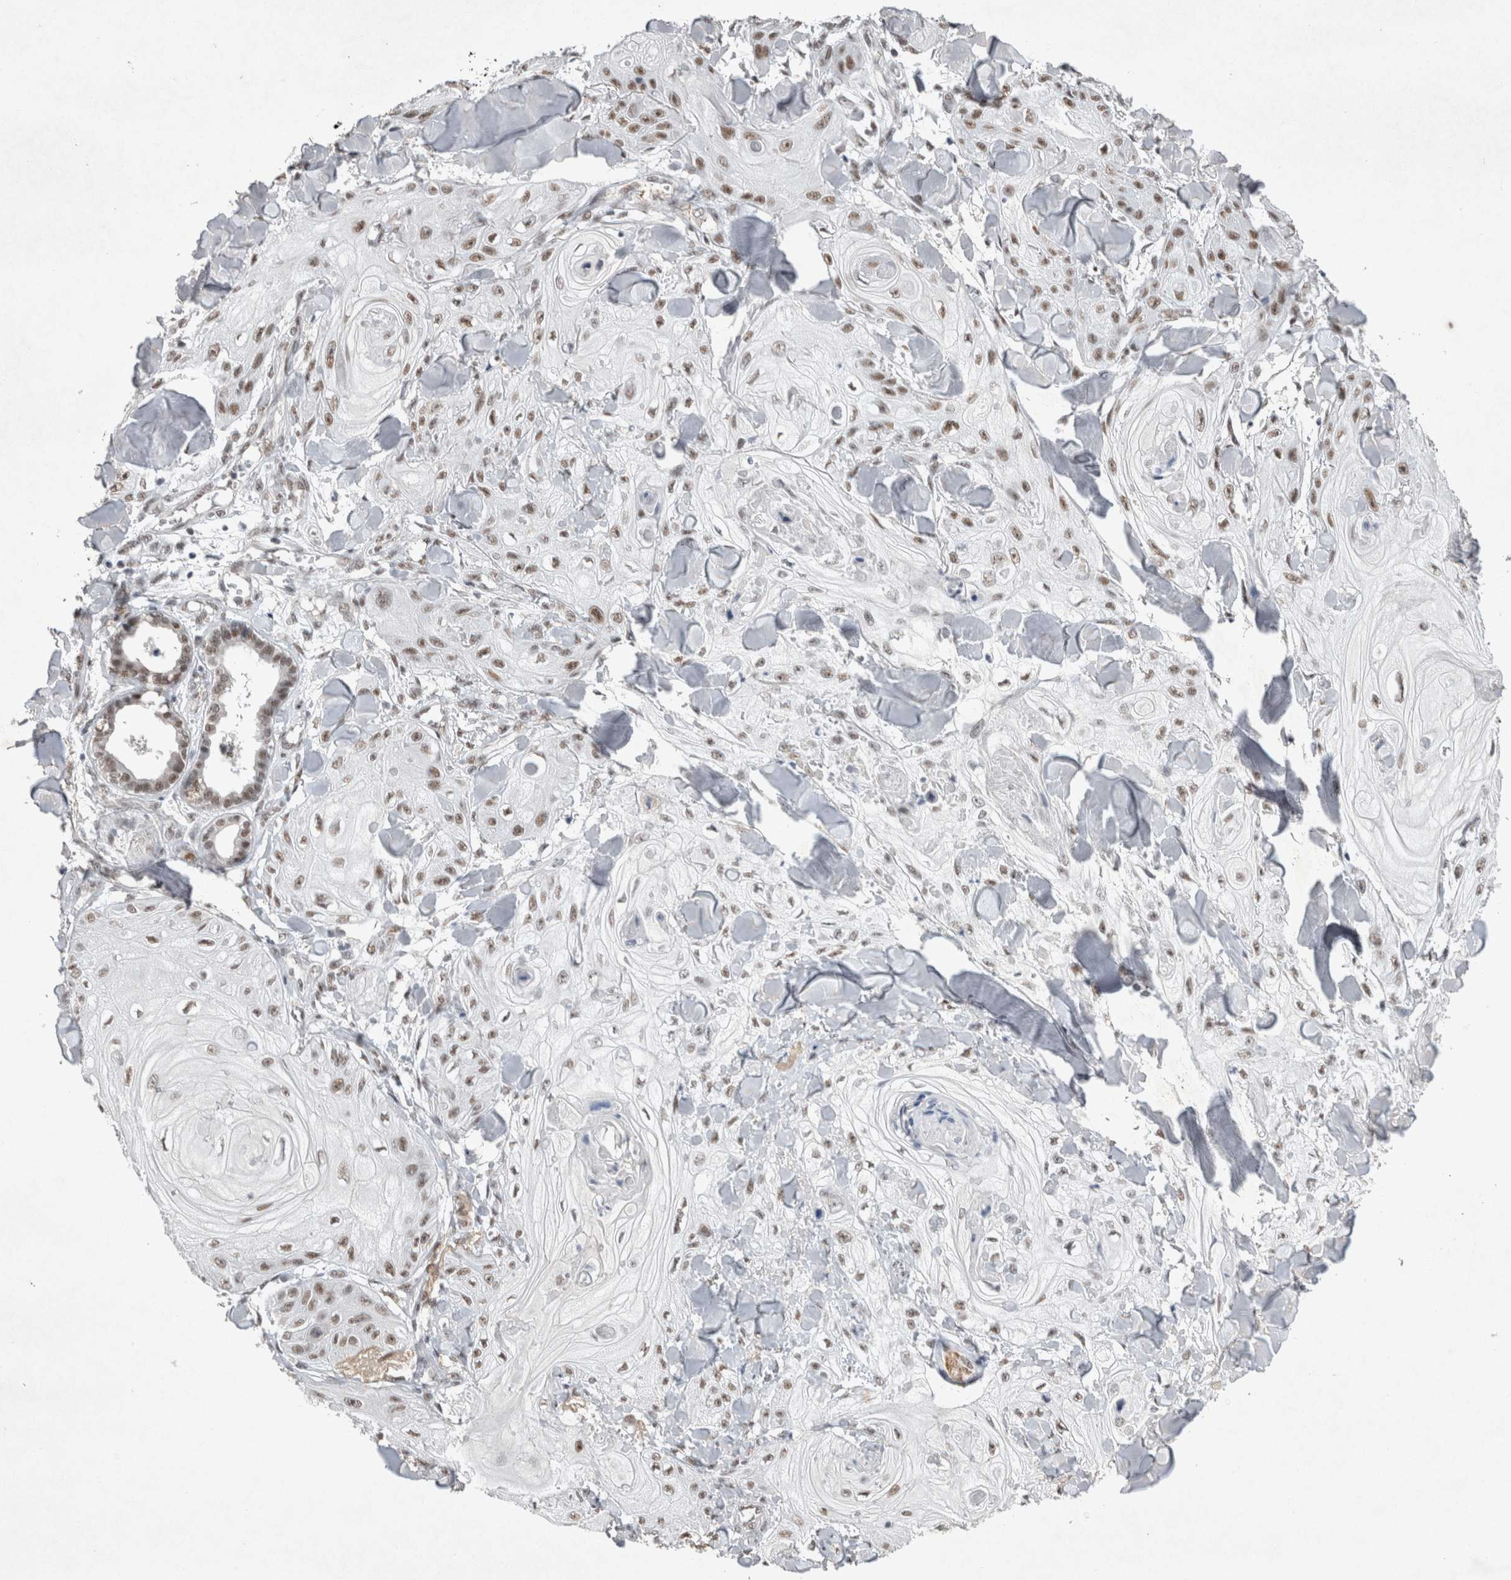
{"staining": {"intensity": "moderate", "quantity": "25%-75%", "location": "nuclear"}, "tissue": "skin cancer", "cell_type": "Tumor cells", "image_type": "cancer", "snomed": [{"axis": "morphology", "description": "Squamous cell carcinoma, NOS"}, {"axis": "topography", "description": "Skin"}], "caption": "Human squamous cell carcinoma (skin) stained with a brown dye reveals moderate nuclear positive staining in approximately 25%-75% of tumor cells.", "gene": "RBM6", "patient": {"sex": "male", "age": 74}}